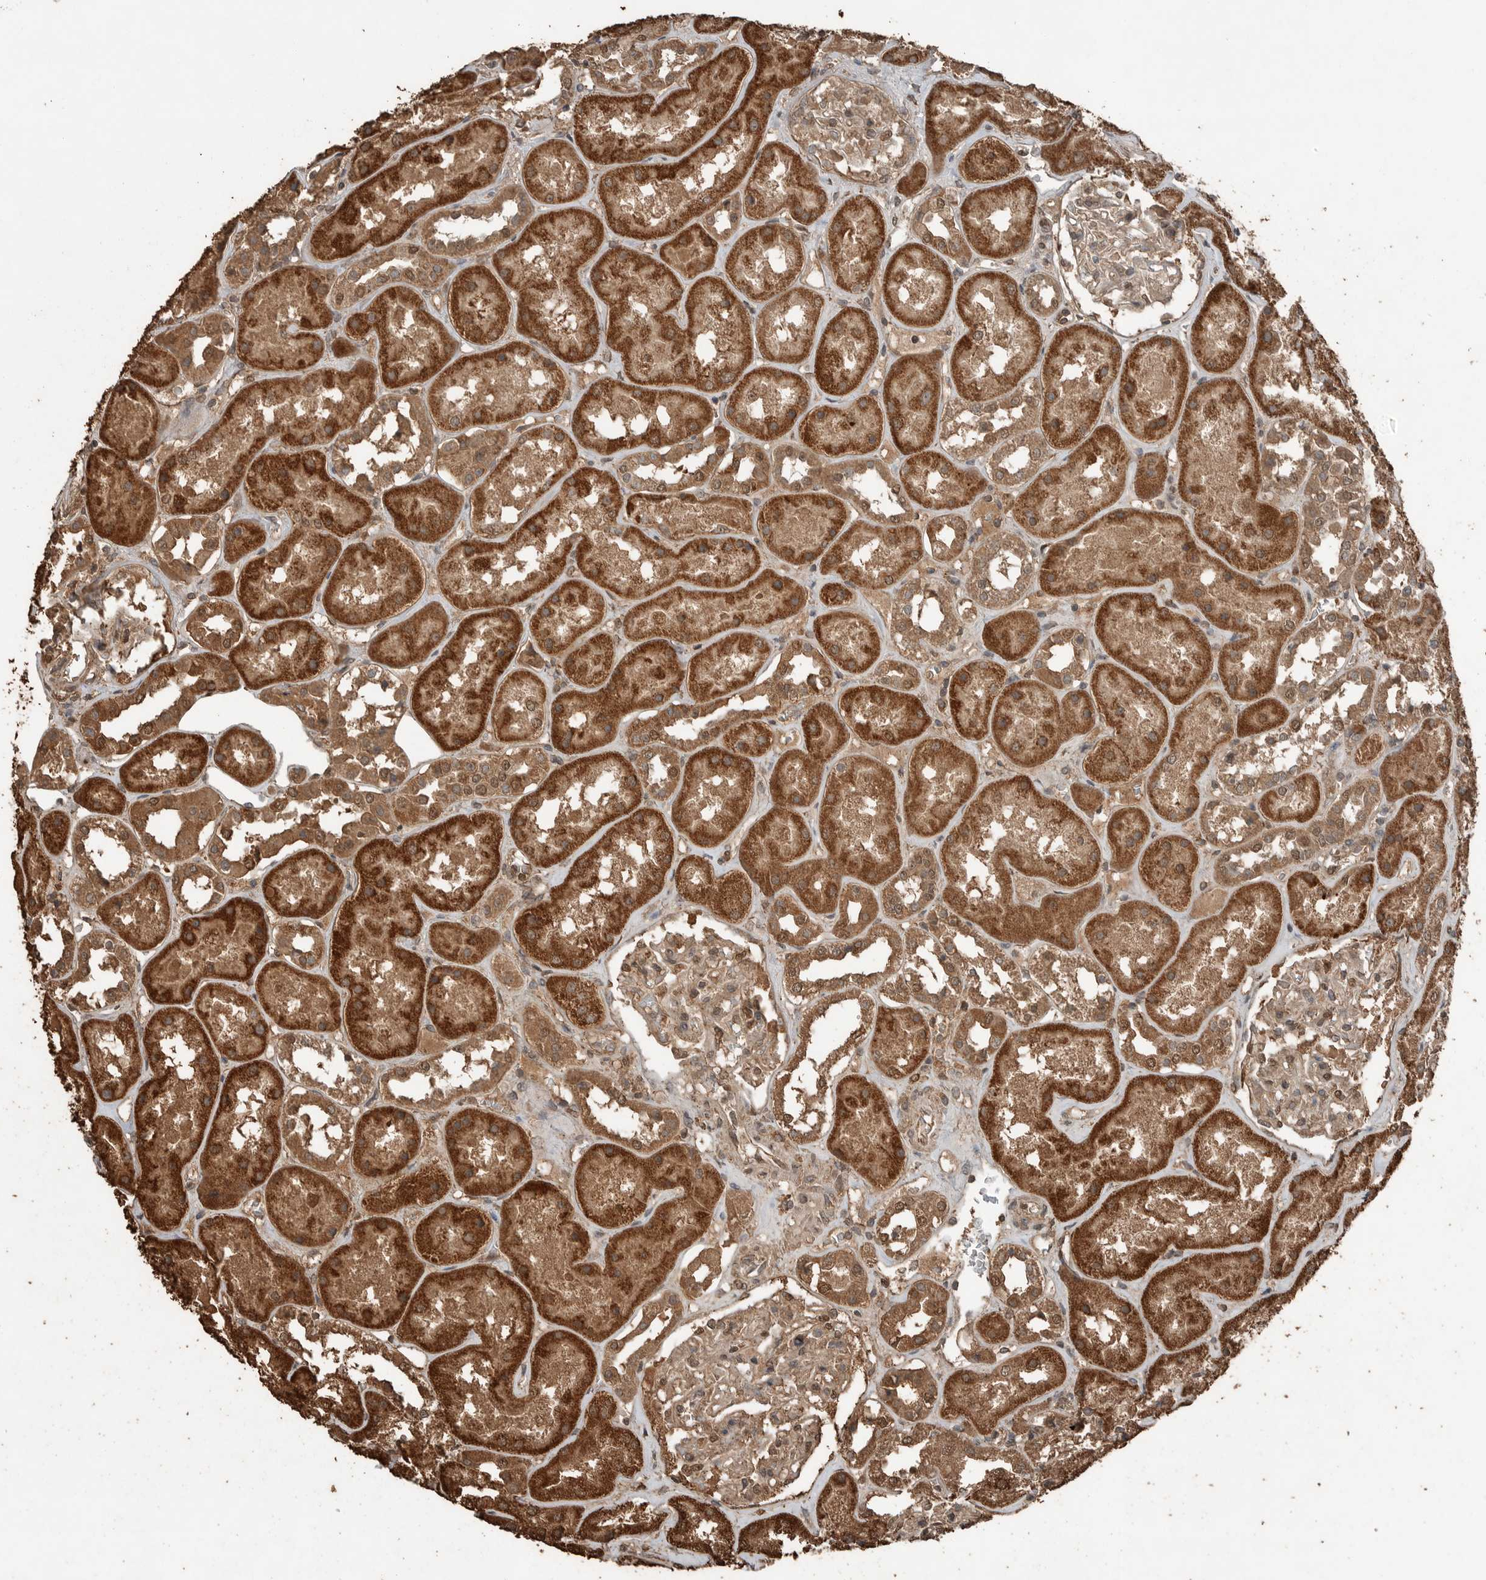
{"staining": {"intensity": "moderate", "quantity": ">75%", "location": "cytoplasmic/membranous,nuclear"}, "tissue": "kidney", "cell_type": "Cells in glomeruli", "image_type": "normal", "snomed": [{"axis": "morphology", "description": "Normal tissue, NOS"}, {"axis": "topography", "description": "Kidney"}], "caption": "An IHC photomicrograph of unremarkable tissue is shown. Protein staining in brown labels moderate cytoplasmic/membranous,nuclear positivity in kidney within cells in glomeruli. (Stains: DAB in brown, nuclei in blue, Microscopy: brightfield microscopy at high magnification).", "gene": "BLZF1", "patient": {"sex": "male", "age": 70}}